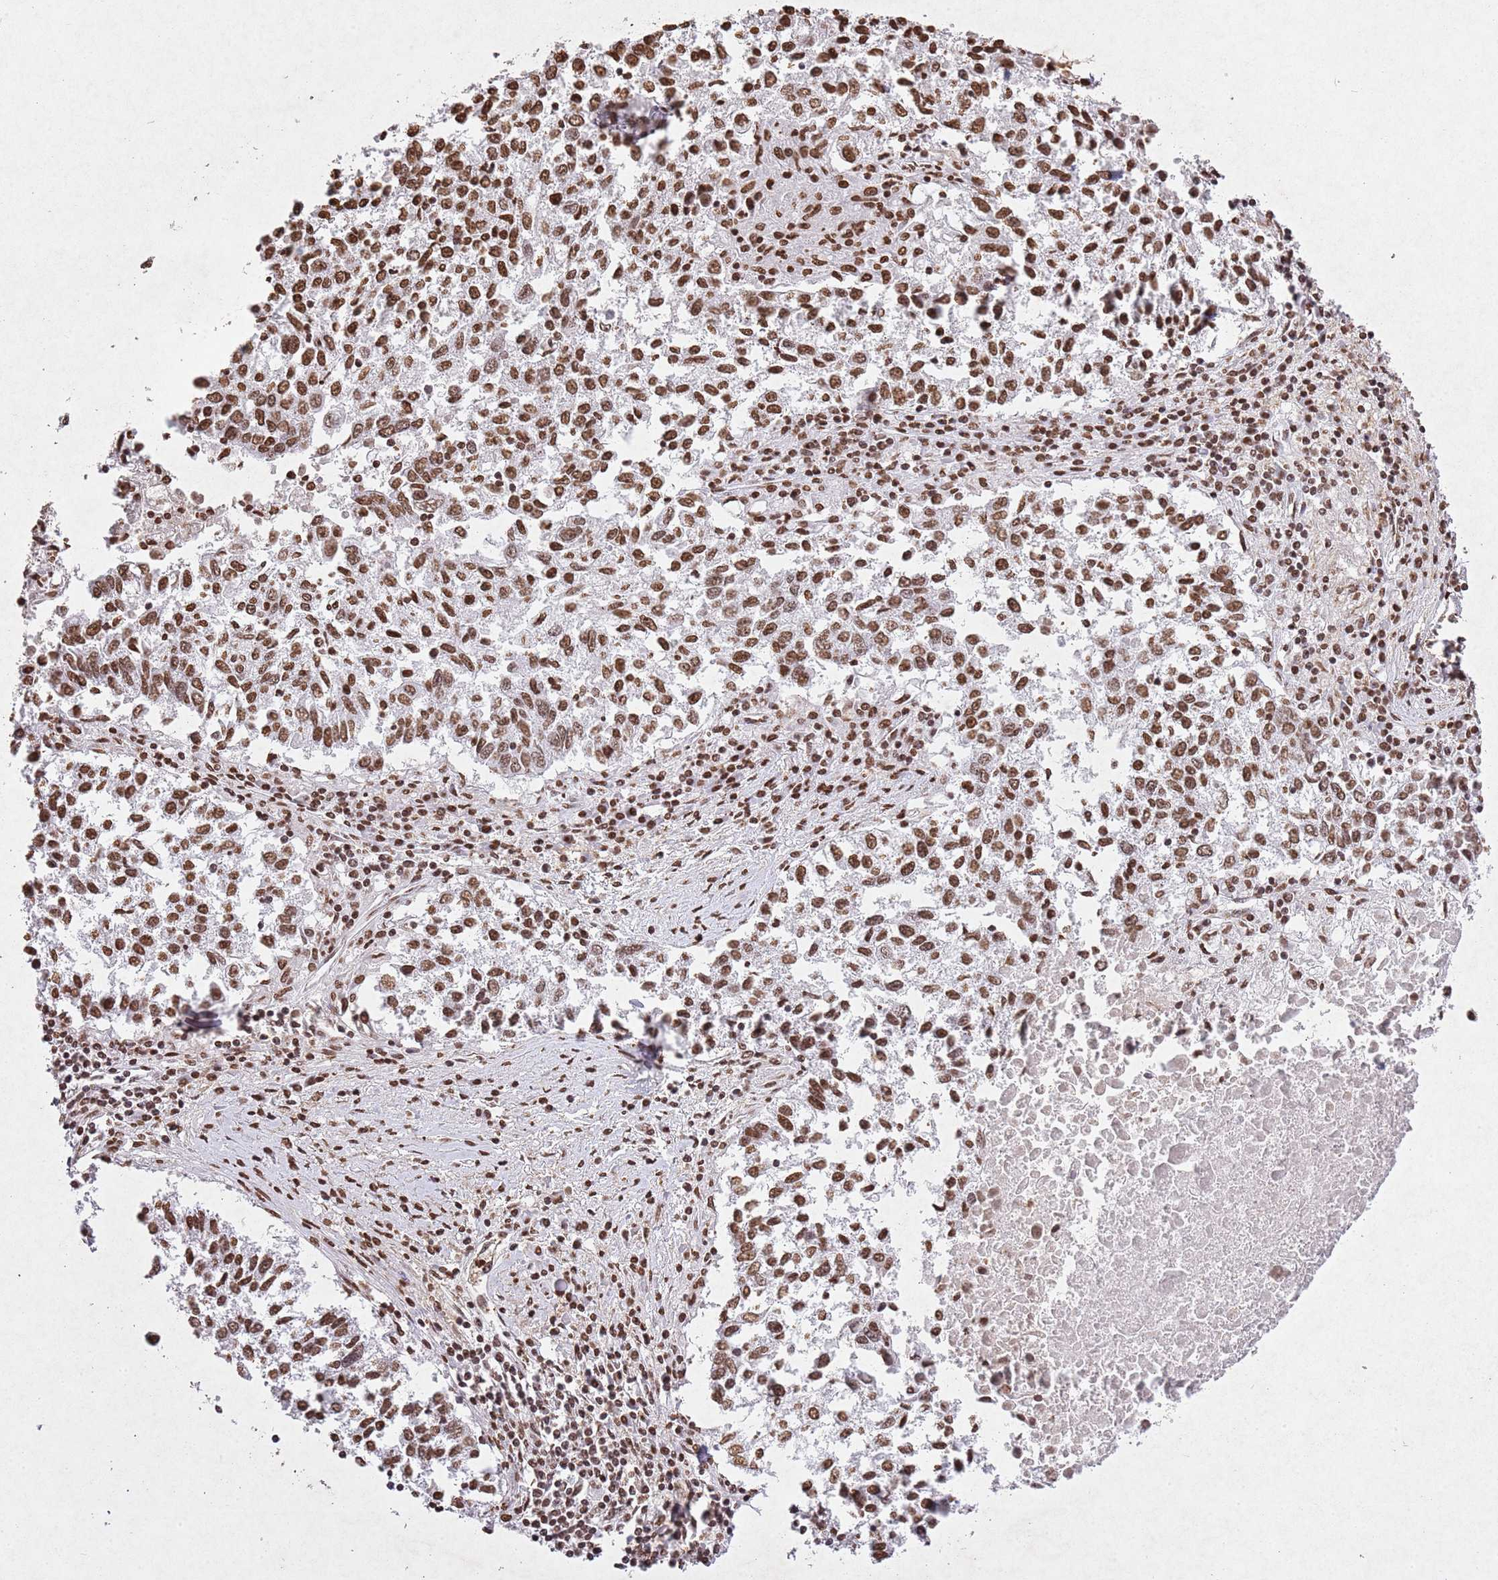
{"staining": {"intensity": "strong", "quantity": ">75%", "location": "nuclear"}, "tissue": "lung cancer", "cell_type": "Tumor cells", "image_type": "cancer", "snomed": [{"axis": "morphology", "description": "Squamous cell carcinoma, NOS"}, {"axis": "topography", "description": "Lung"}], "caption": "Protein analysis of squamous cell carcinoma (lung) tissue demonstrates strong nuclear staining in approximately >75% of tumor cells.", "gene": "BMAL1", "patient": {"sex": "male", "age": 73}}